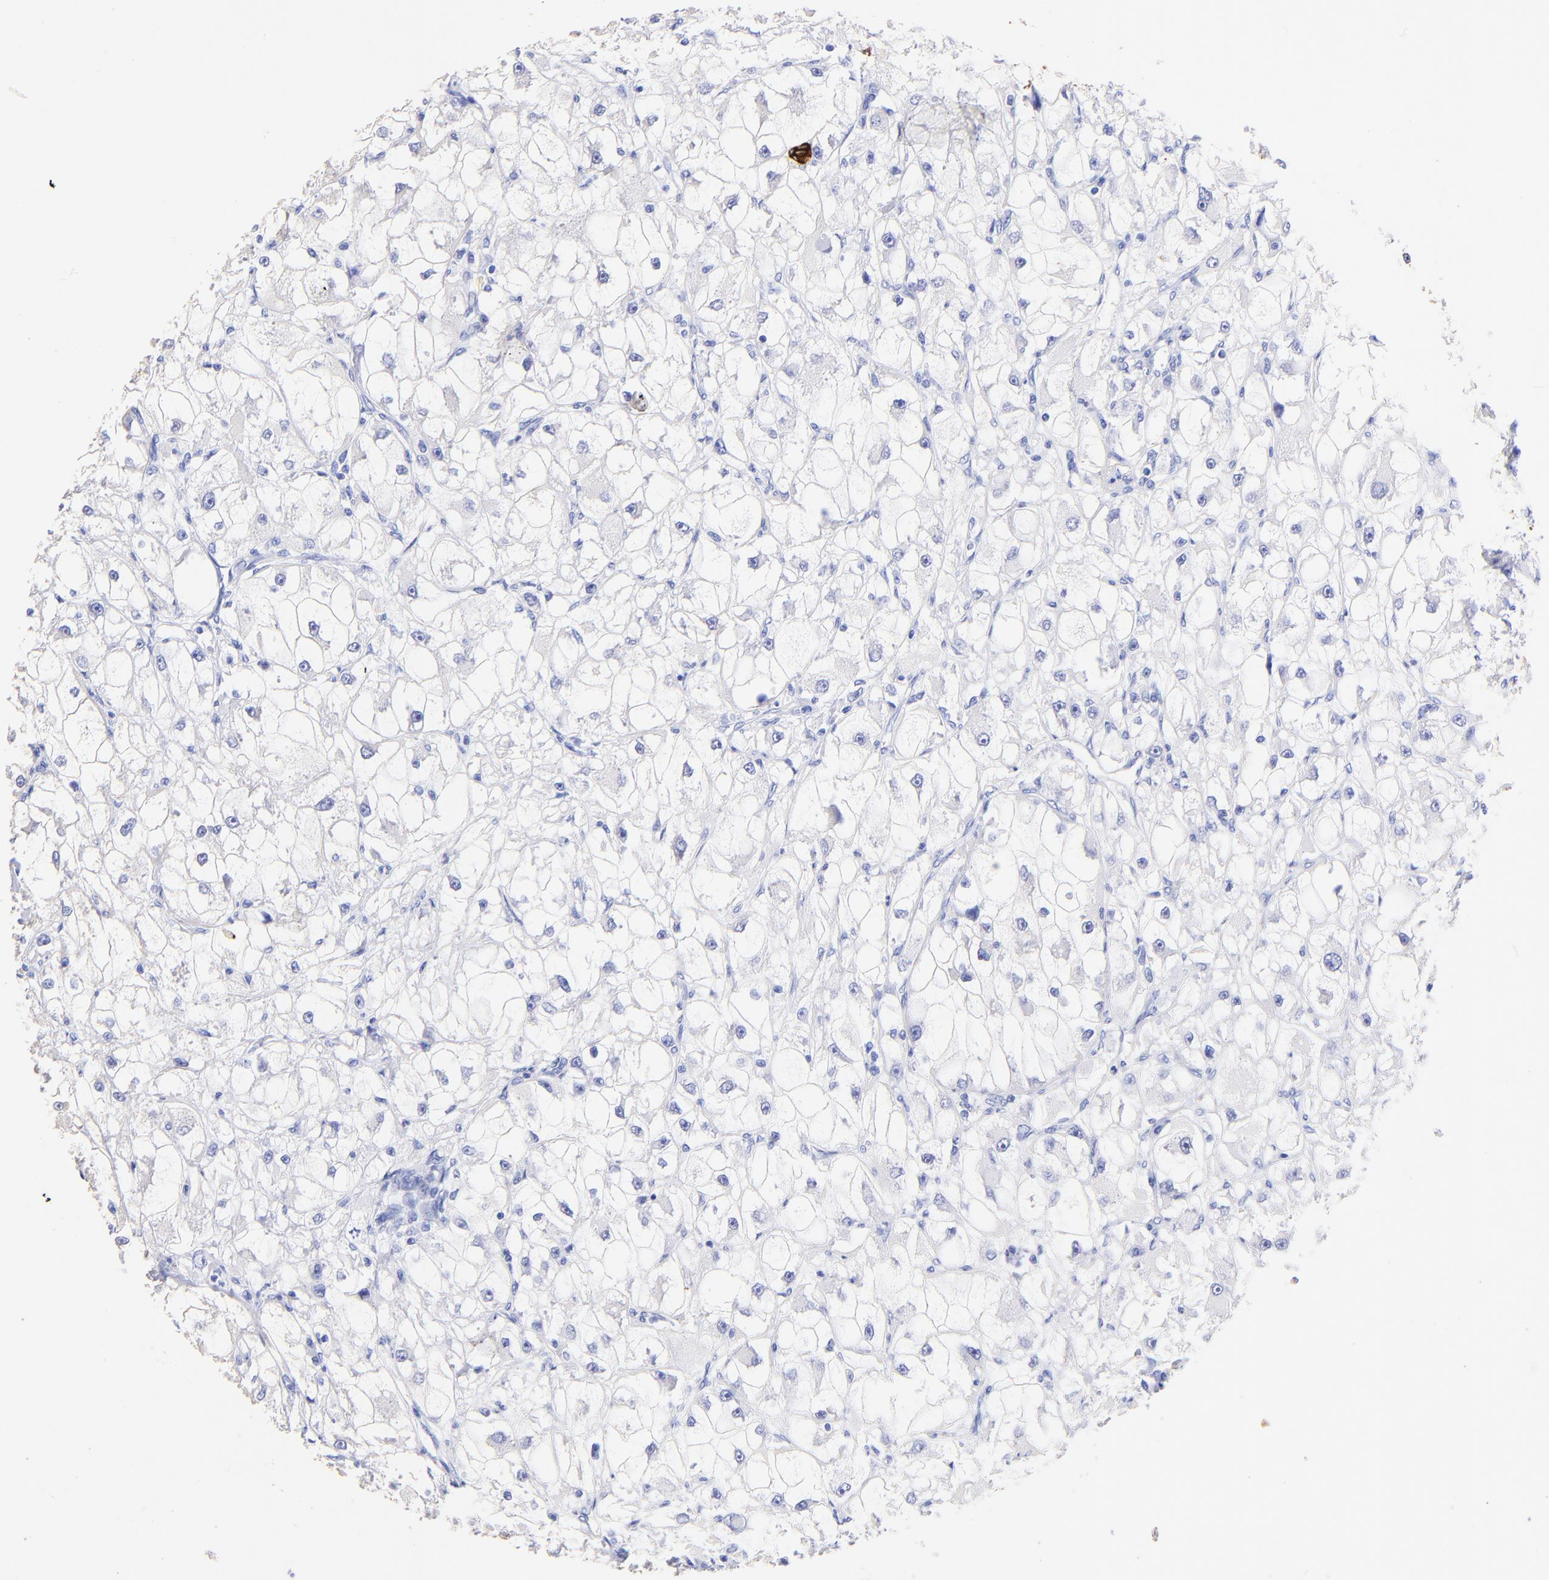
{"staining": {"intensity": "negative", "quantity": "none", "location": "none"}, "tissue": "renal cancer", "cell_type": "Tumor cells", "image_type": "cancer", "snomed": [{"axis": "morphology", "description": "Adenocarcinoma, NOS"}, {"axis": "topography", "description": "Kidney"}], "caption": "Immunohistochemistry (IHC) photomicrograph of neoplastic tissue: adenocarcinoma (renal) stained with DAB reveals no significant protein positivity in tumor cells.", "gene": "KRT19", "patient": {"sex": "female", "age": 73}}